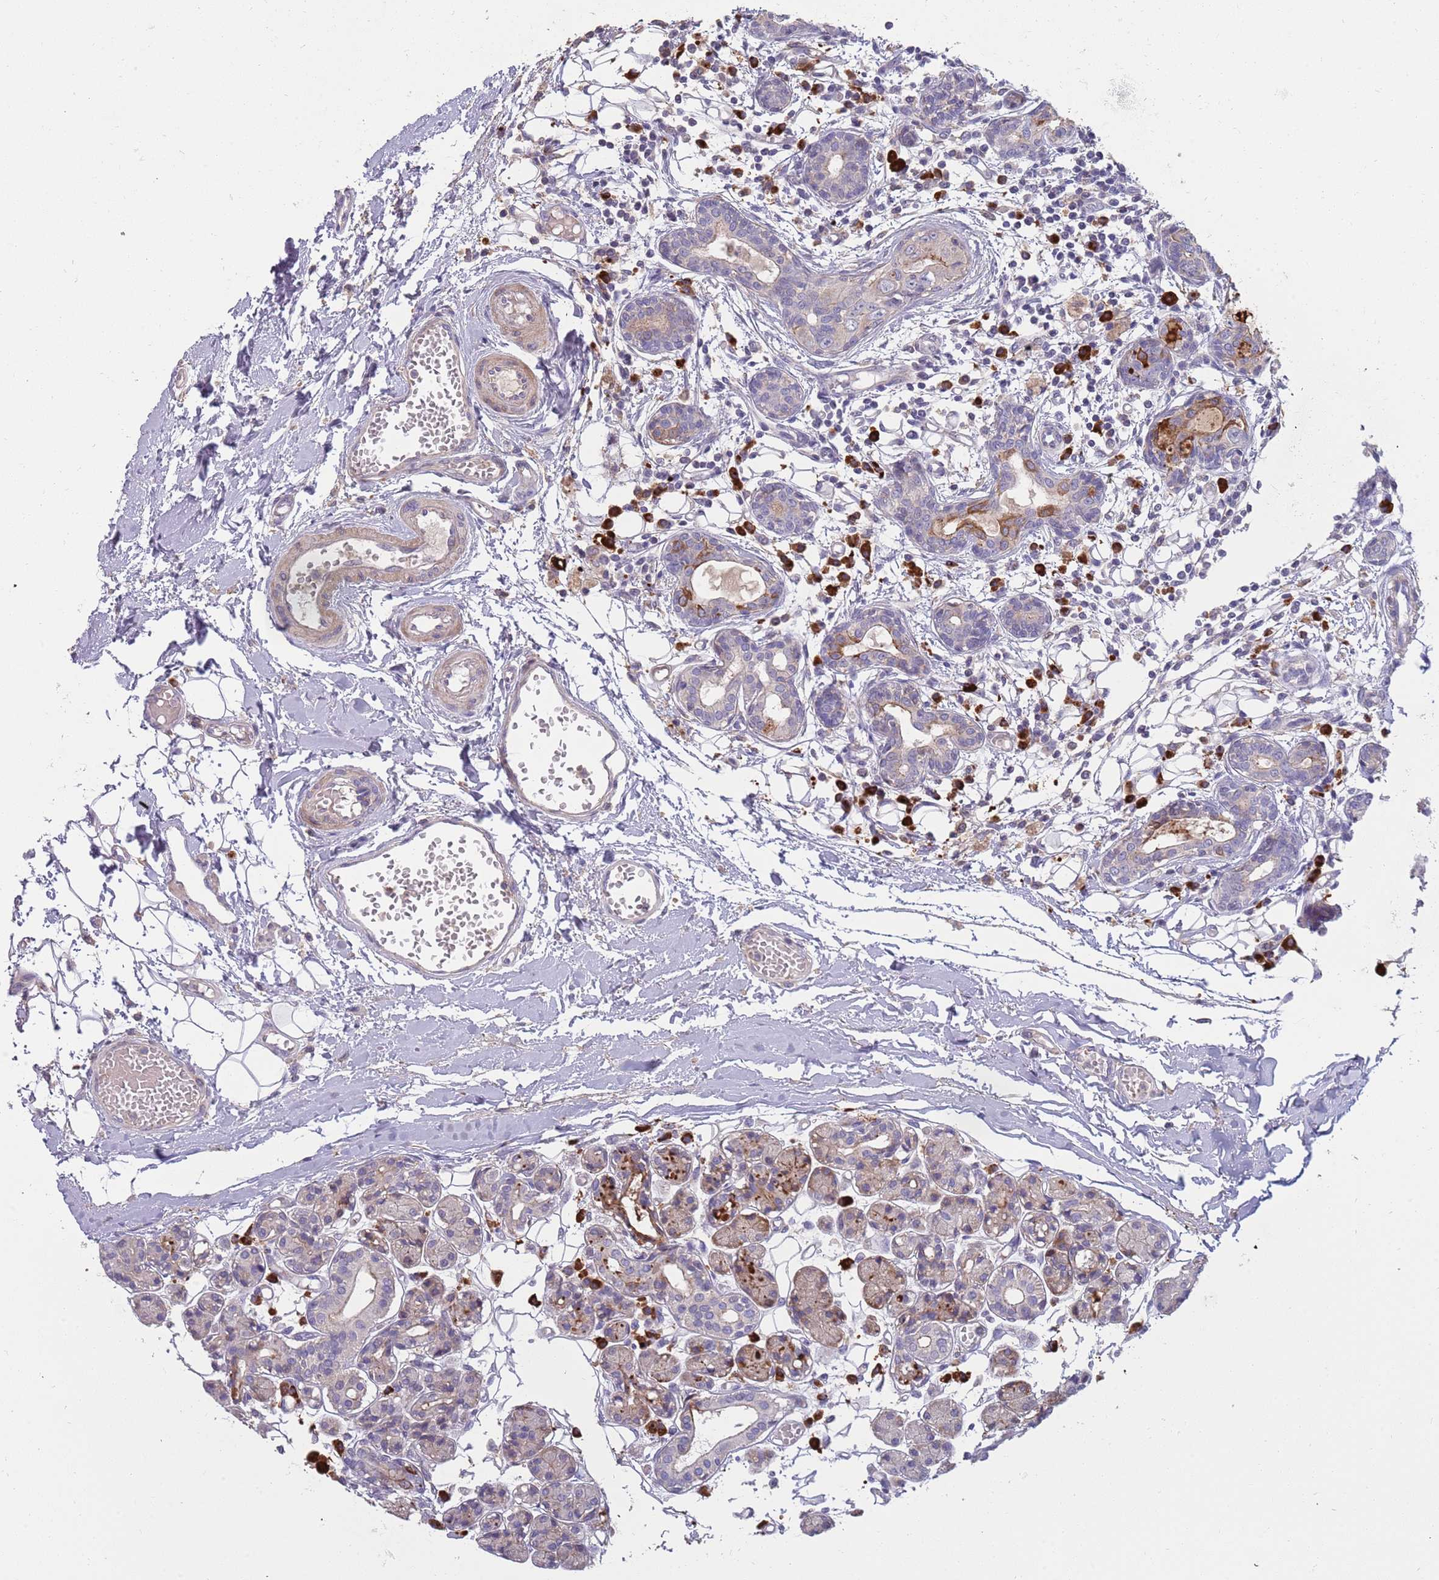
{"staining": {"intensity": "moderate", "quantity": "<25%", "location": "cytoplasmic/membranous"}, "tissue": "head and neck cancer", "cell_type": "Tumor cells", "image_type": "cancer", "snomed": [{"axis": "morphology", "description": "Adenocarcinoma, NOS"}, {"axis": "morphology", "description": "Adenocarcinoma, metastatic, NOS"}, {"axis": "topography", "description": "Head-Neck"}], "caption": "Head and neck cancer (adenocarcinoma) tissue shows moderate cytoplasmic/membranous expression in approximately <25% of tumor cells", "gene": "SUSD1", "patient": {"sex": "male", "age": 75}}